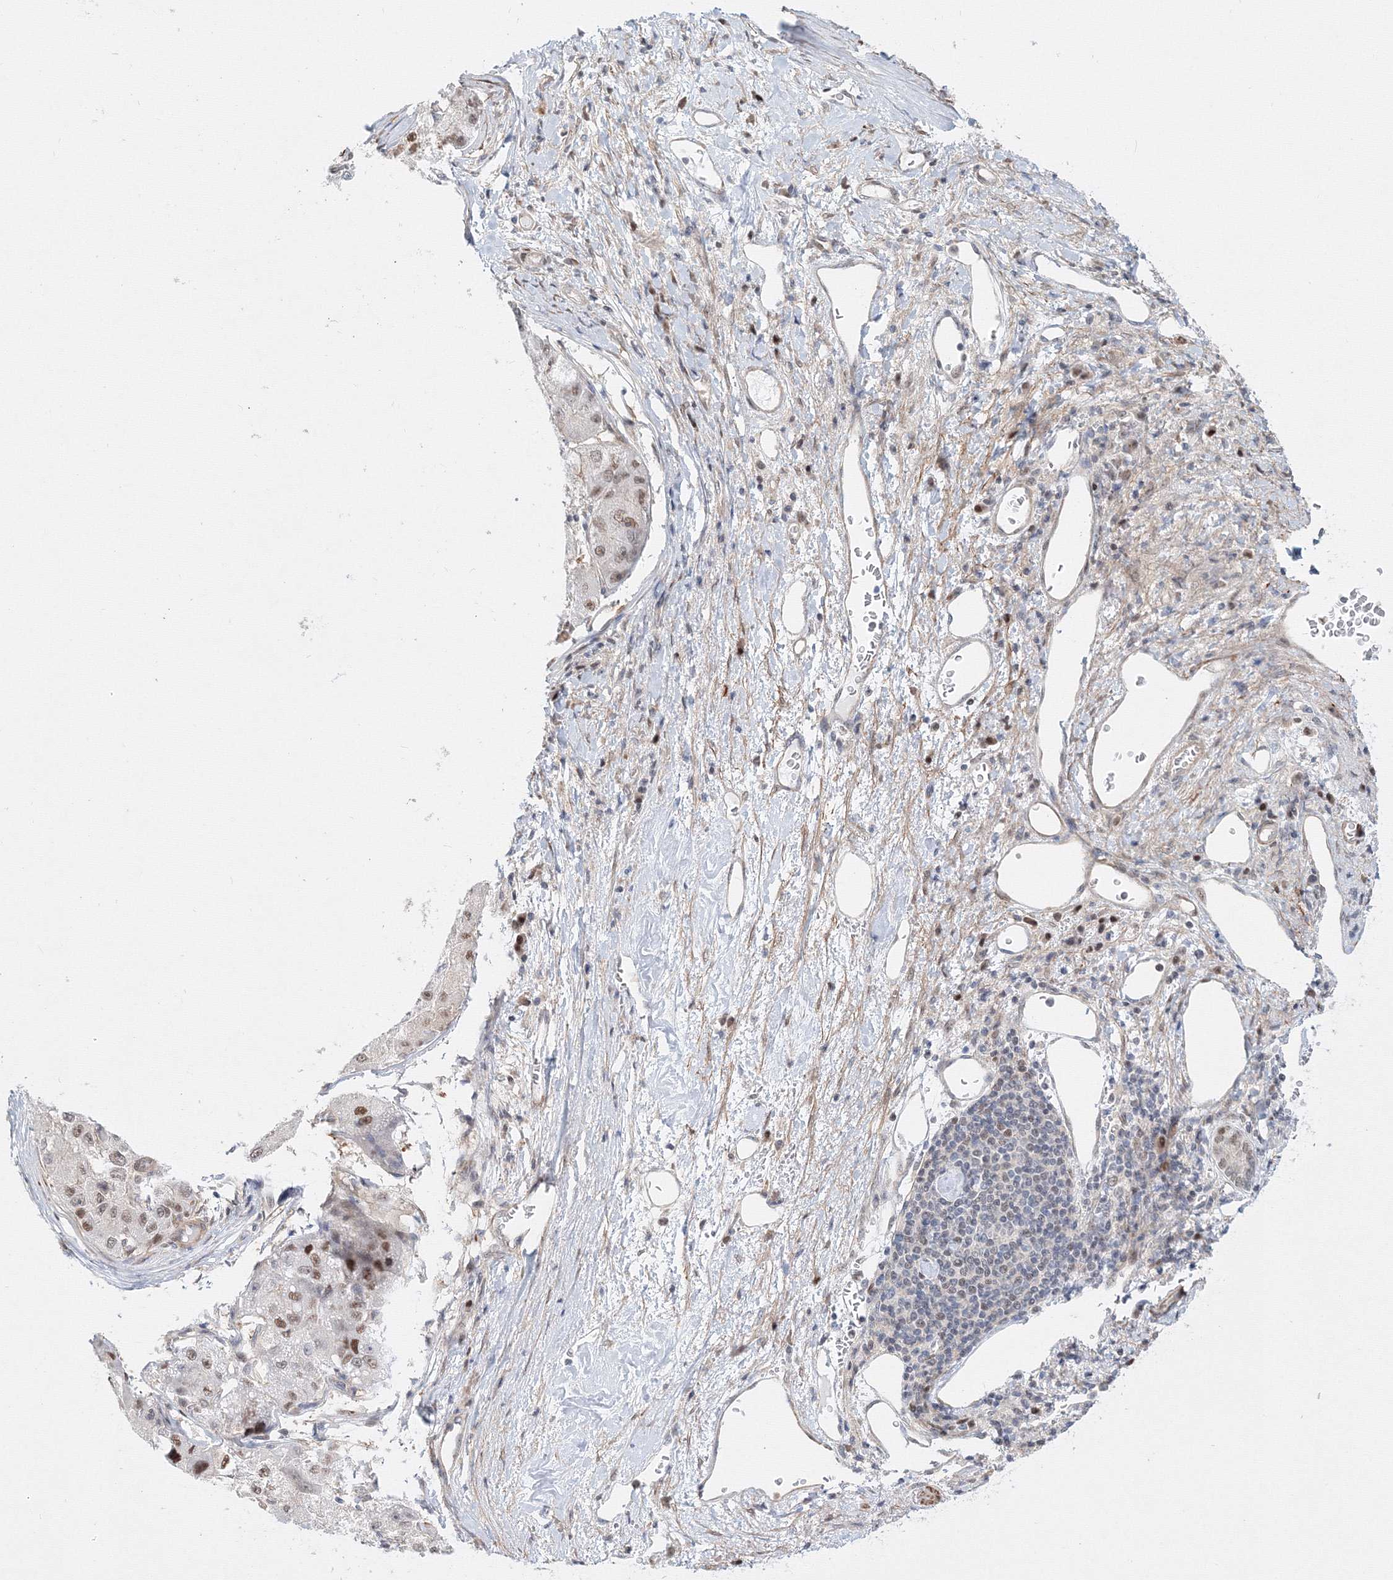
{"staining": {"intensity": "moderate", "quantity": "<25%", "location": "nuclear"}, "tissue": "liver cancer", "cell_type": "Tumor cells", "image_type": "cancer", "snomed": [{"axis": "morphology", "description": "Carcinoma, Hepatocellular, NOS"}, {"axis": "topography", "description": "Liver"}], "caption": "This histopathology image shows liver hepatocellular carcinoma stained with immunohistochemistry to label a protein in brown. The nuclear of tumor cells show moderate positivity for the protein. Nuclei are counter-stained blue.", "gene": "ARHGAP21", "patient": {"sex": "male", "age": 80}}